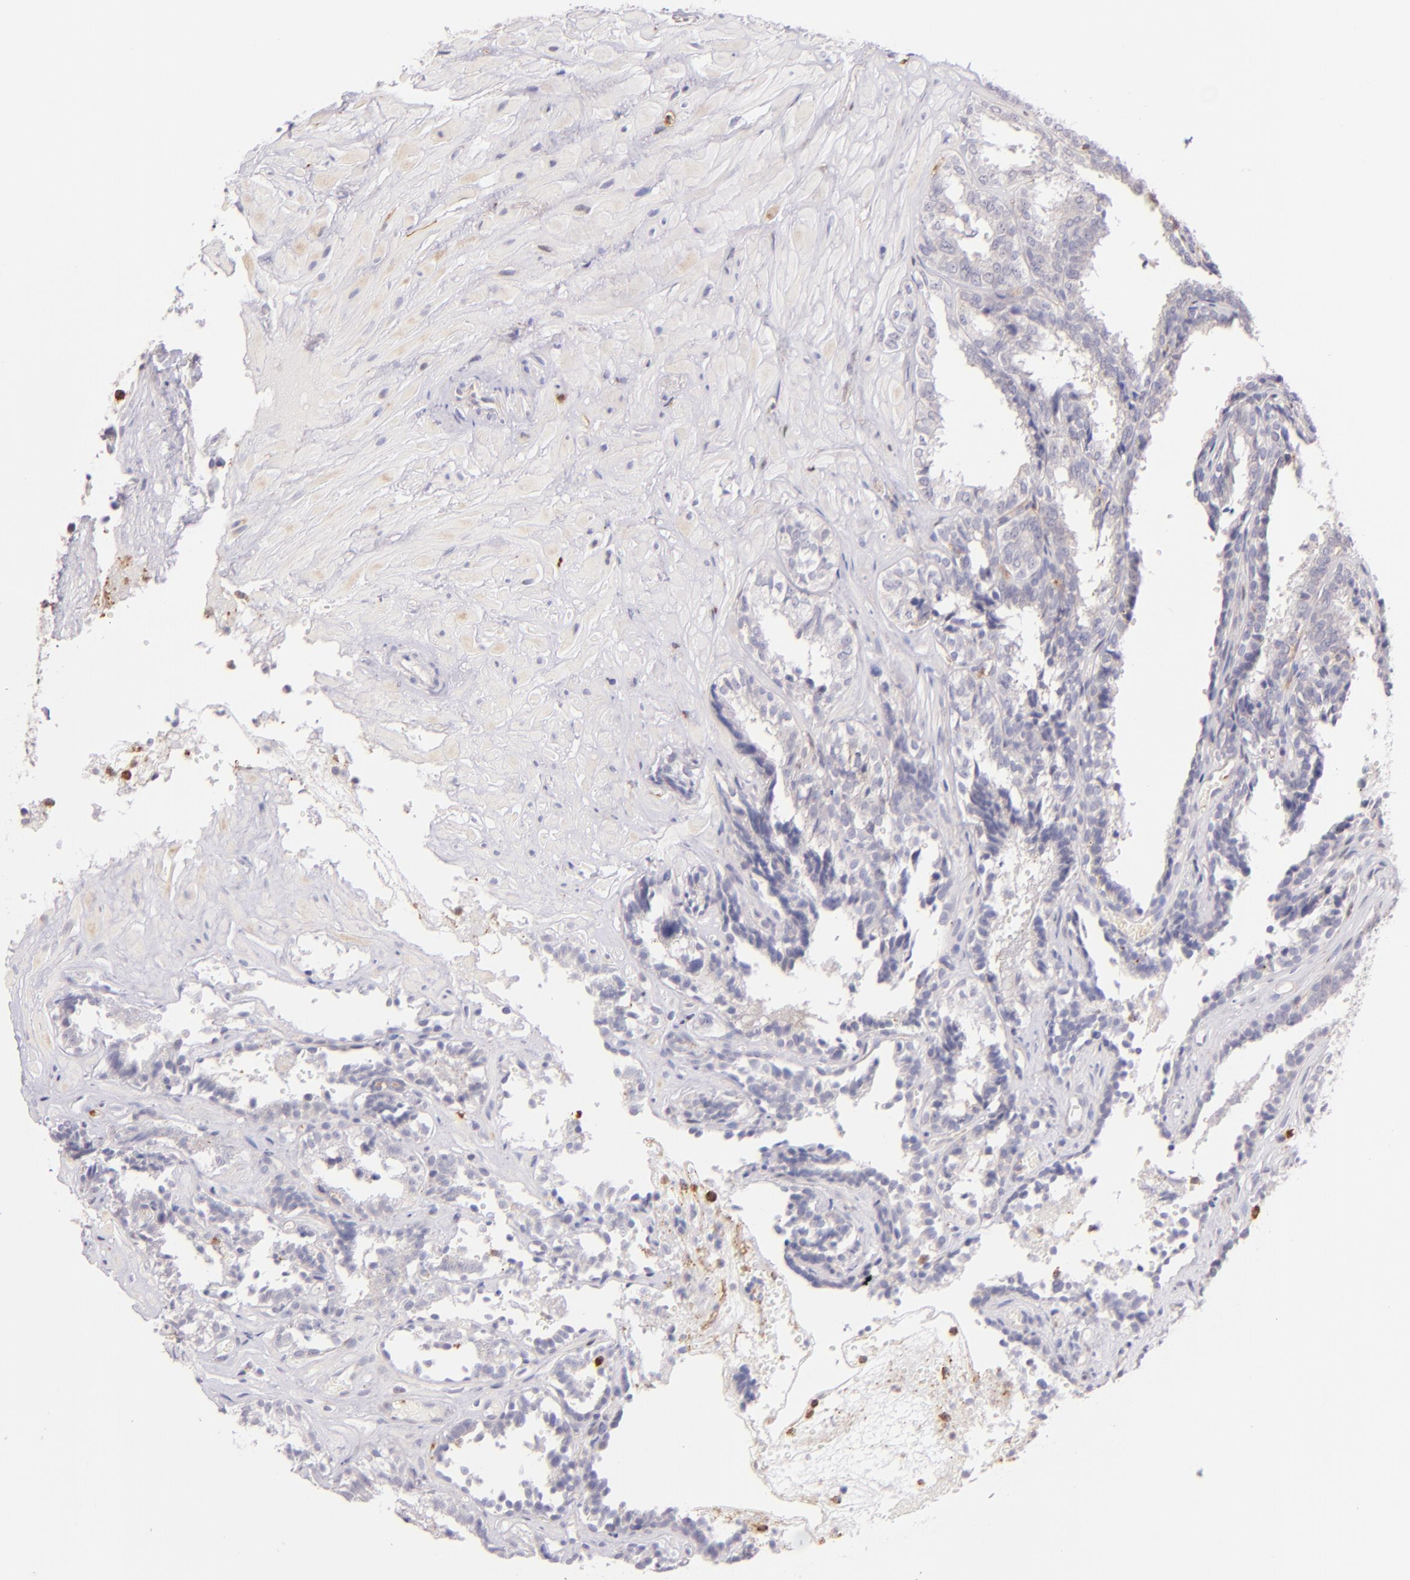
{"staining": {"intensity": "moderate", "quantity": "25%-75%", "location": "cytoplasmic/membranous"}, "tissue": "seminal vesicle", "cell_type": "Glandular cells", "image_type": "normal", "snomed": [{"axis": "morphology", "description": "Normal tissue, NOS"}, {"axis": "topography", "description": "Seminal veicle"}], "caption": "Seminal vesicle stained for a protein (brown) reveals moderate cytoplasmic/membranous positive staining in about 25%-75% of glandular cells.", "gene": "BTK", "patient": {"sex": "male", "age": 26}}